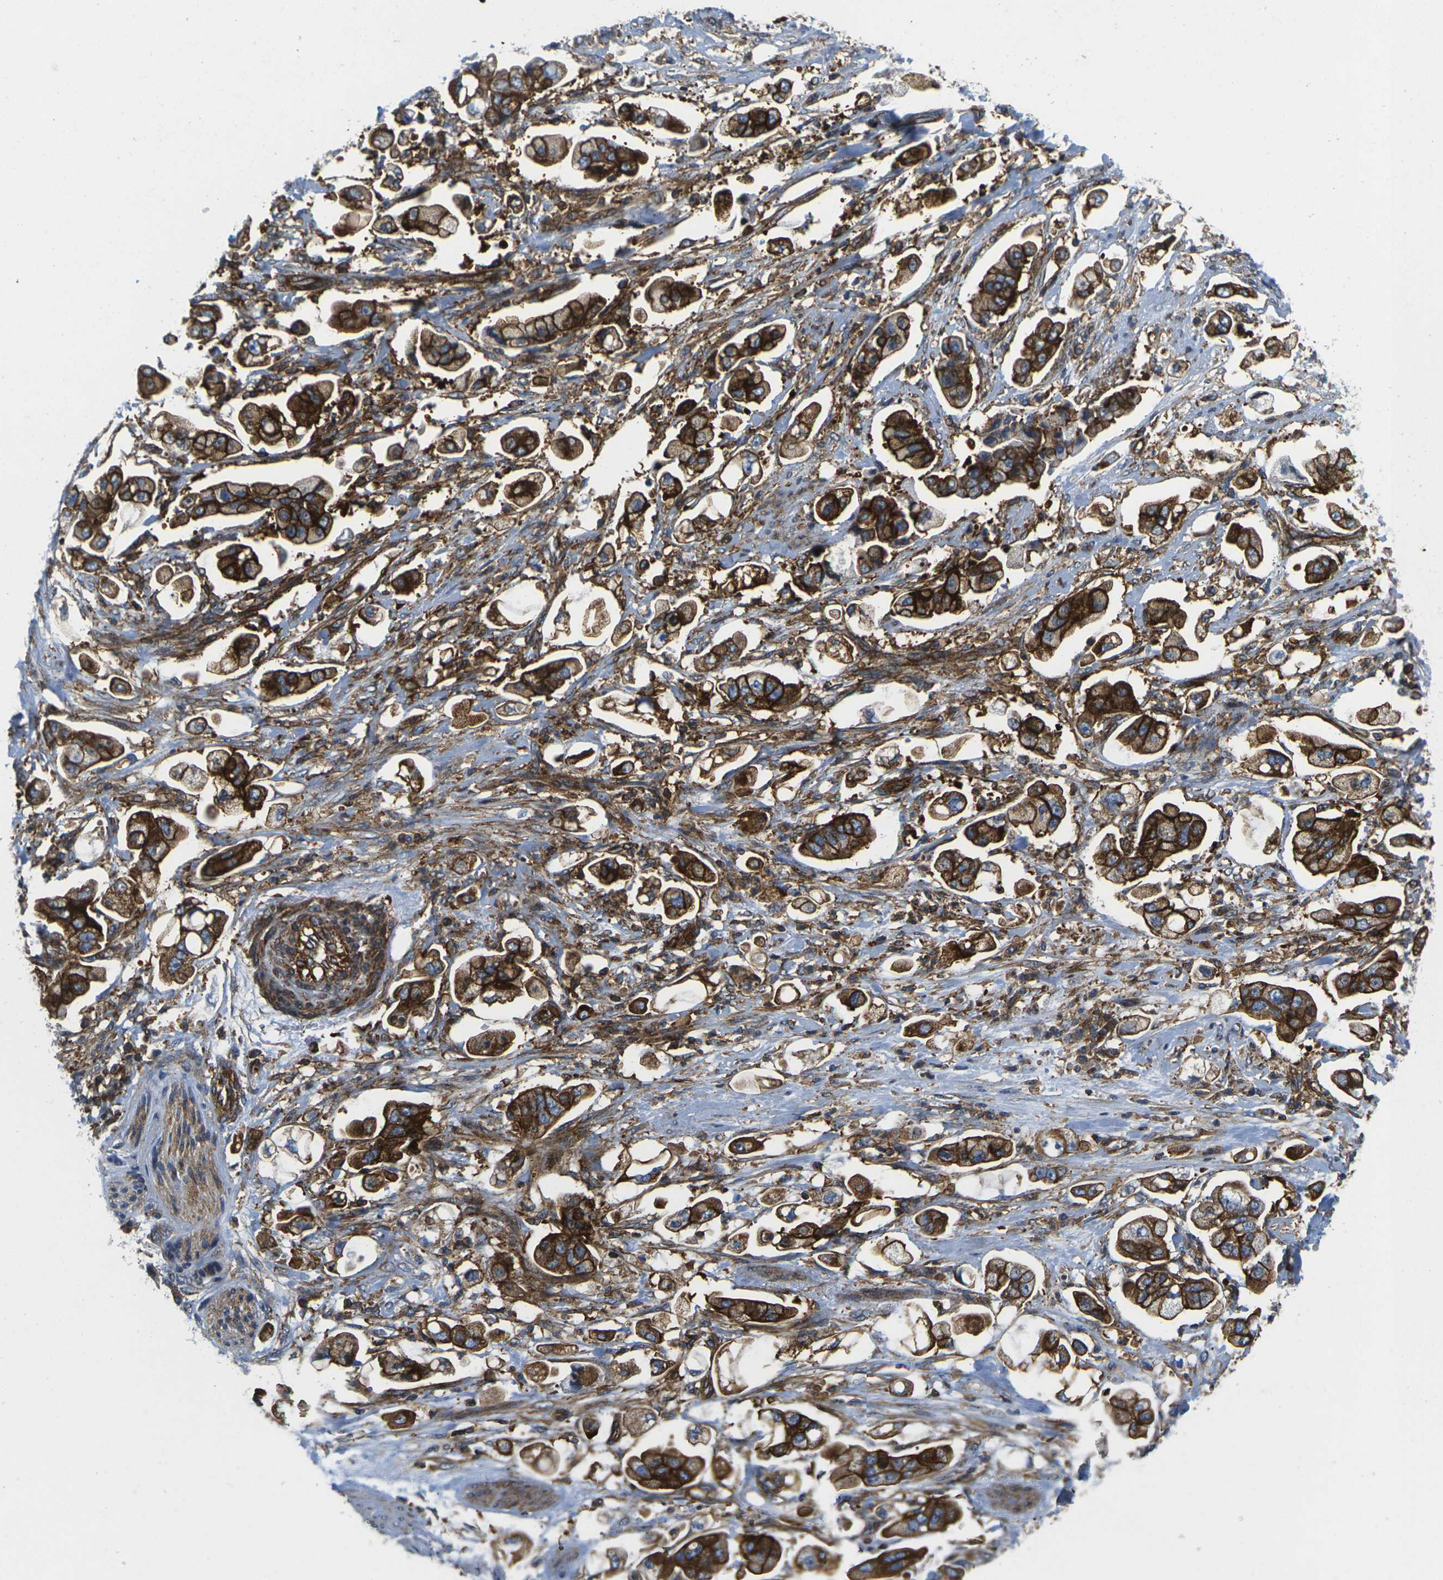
{"staining": {"intensity": "strong", "quantity": ">75%", "location": "cytoplasmic/membranous"}, "tissue": "stomach cancer", "cell_type": "Tumor cells", "image_type": "cancer", "snomed": [{"axis": "morphology", "description": "Adenocarcinoma, NOS"}, {"axis": "topography", "description": "Stomach"}], "caption": "Protein staining of adenocarcinoma (stomach) tissue exhibits strong cytoplasmic/membranous staining in about >75% of tumor cells.", "gene": "IQGAP1", "patient": {"sex": "male", "age": 62}}